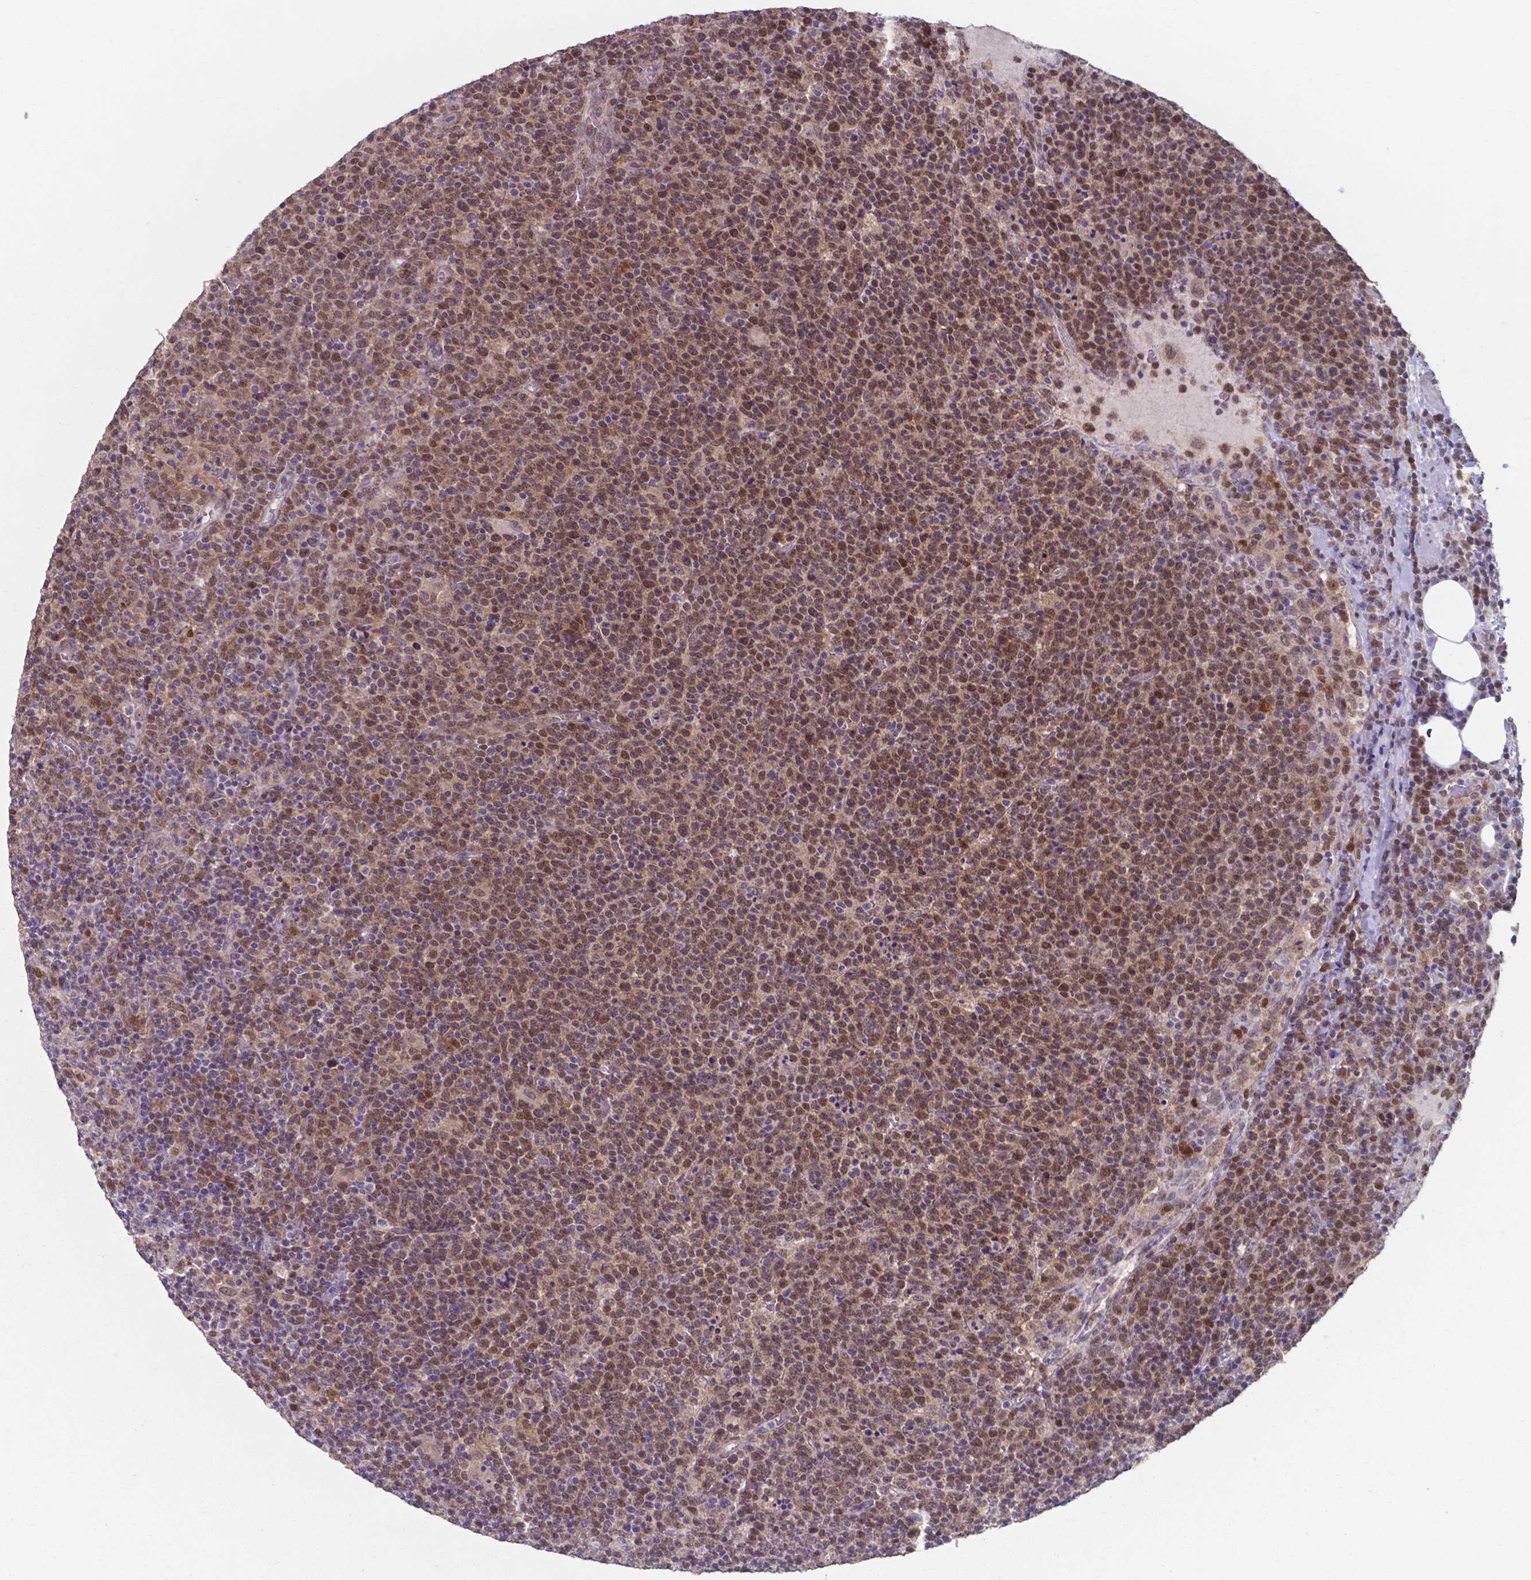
{"staining": {"intensity": "moderate", "quantity": ">75%", "location": "nuclear"}, "tissue": "lymphoma", "cell_type": "Tumor cells", "image_type": "cancer", "snomed": [{"axis": "morphology", "description": "Malignant lymphoma, non-Hodgkin's type, High grade"}, {"axis": "topography", "description": "Lymph node"}], "caption": "Lymphoma stained with DAB immunohistochemistry demonstrates medium levels of moderate nuclear expression in about >75% of tumor cells. The staining is performed using DAB brown chromogen to label protein expression. The nuclei are counter-stained blue using hematoxylin.", "gene": "UBE2E2", "patient": {"sex": "male", "age": 61}}